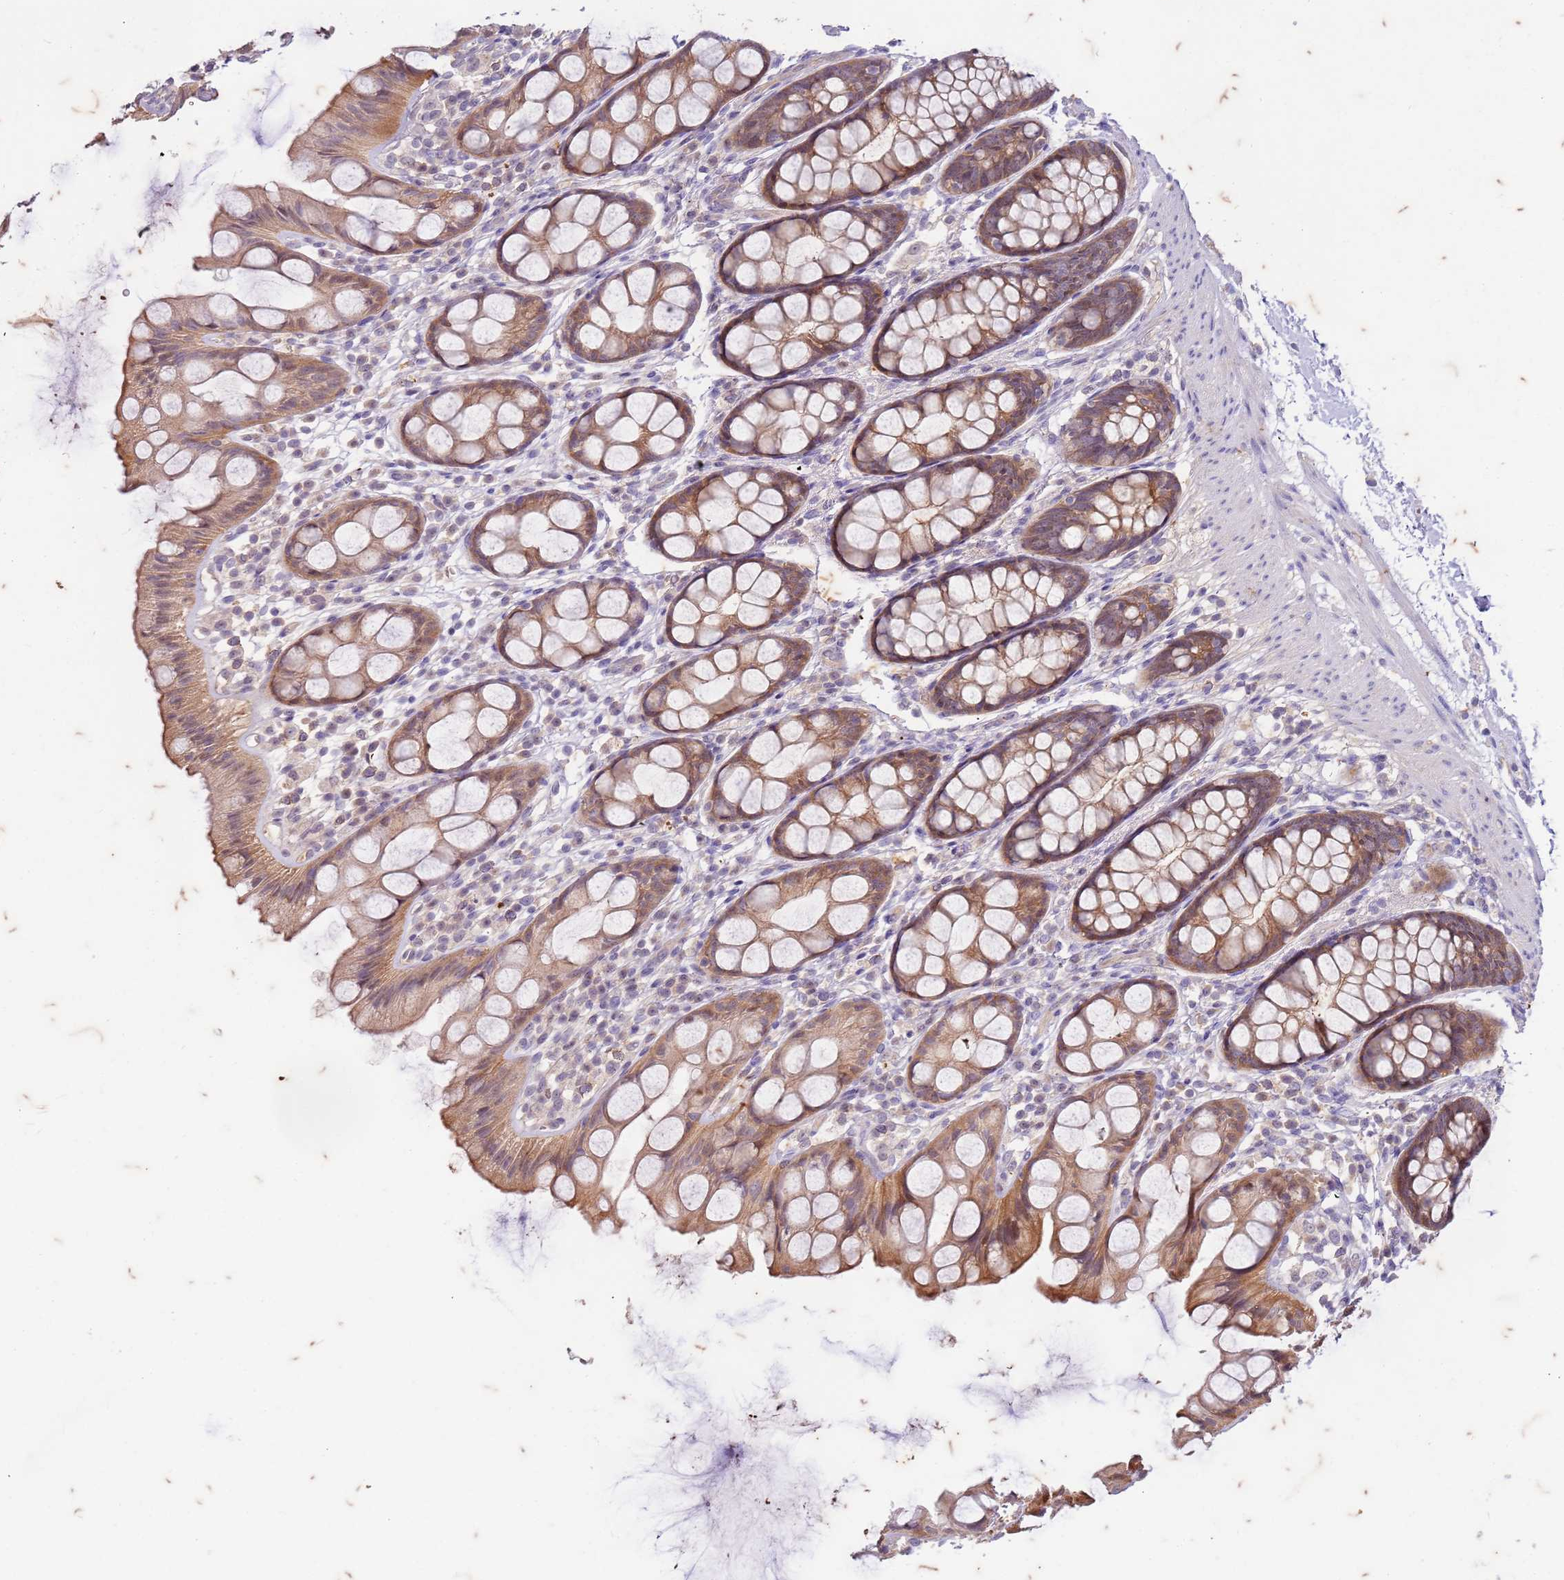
{"staining": {"intensity": "moderate", "quantity": ">75%", "location": "cytoplasmic/membranous"}, "tissue": "rectum", "cell_type": "Glandular cells", "image_type": "normal", "snomed": [{"axis": "morphology", "description": "Normal tissue, NOS"}, {"axis": "topography", "description": "Rectum"}], "caption": "Immunohistochemistry (IHC) of unremarkable human rectum shows medium levels of moderate cytoplasmic/membranous positivity in approximately >75% of glandular cells. The protein is shown in brown color, while the nuclei are stained blue.", "gene": "RAPGEF3", "patient": {"sex": "female", "age": 65}}